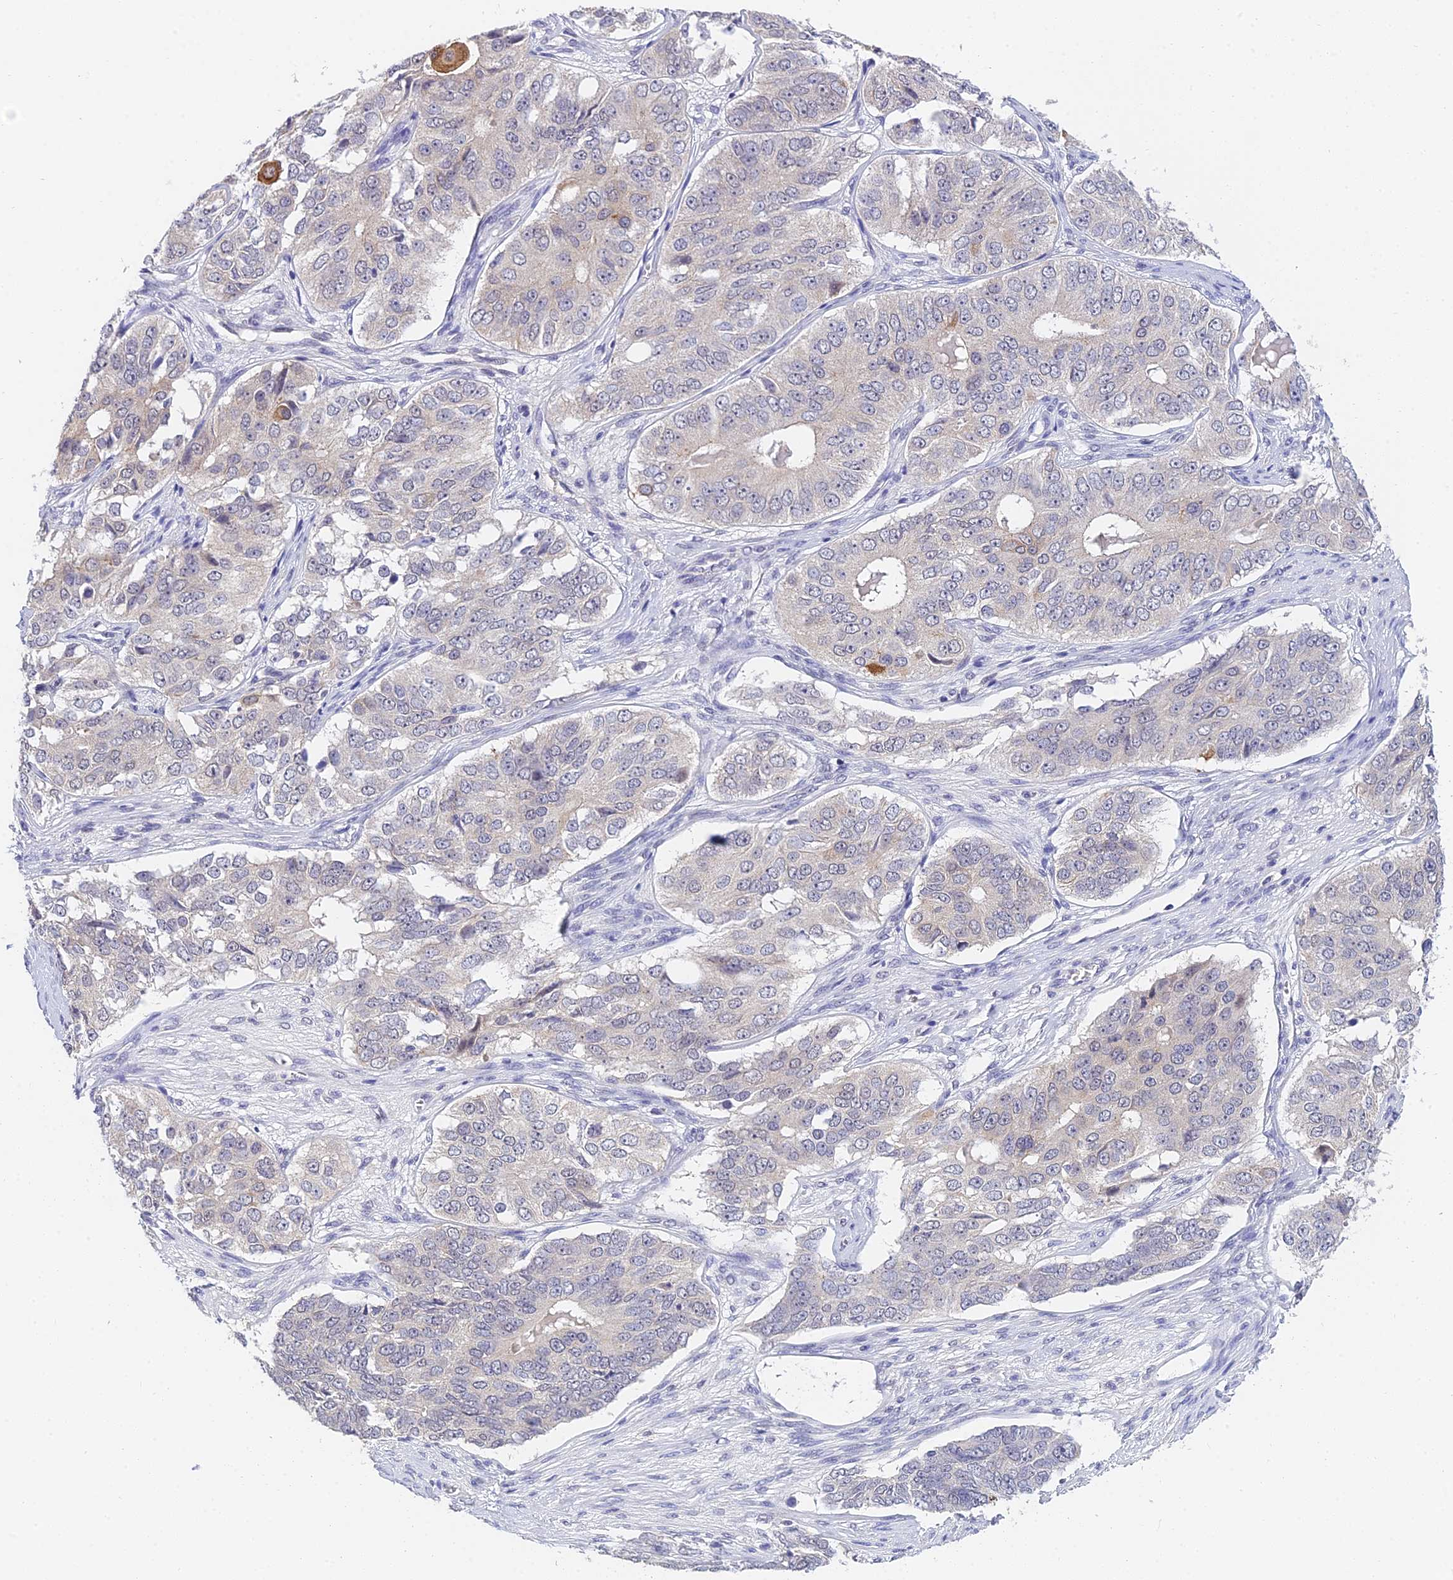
{"staining": {"intensity": "moderate", "quantity": "<25%", "location": "cytoplasmic/membranous"}, "tissue": "ovarian cancer", "cell_type": "Tumor cells", "image_type": "cancer", "snomed": [{"axis": "morphology", "description": "Carcinoma, endometroid"}, {"axis": "topography", "description": "Ovary"}], "caption": "Ovarian endometroid carcinoma stained for a protein displays moderate cytoplasmic/membranous positivity in tumor cells.", "gene": "HOXB1", "patient": {"sex": "female", "age": 51}}